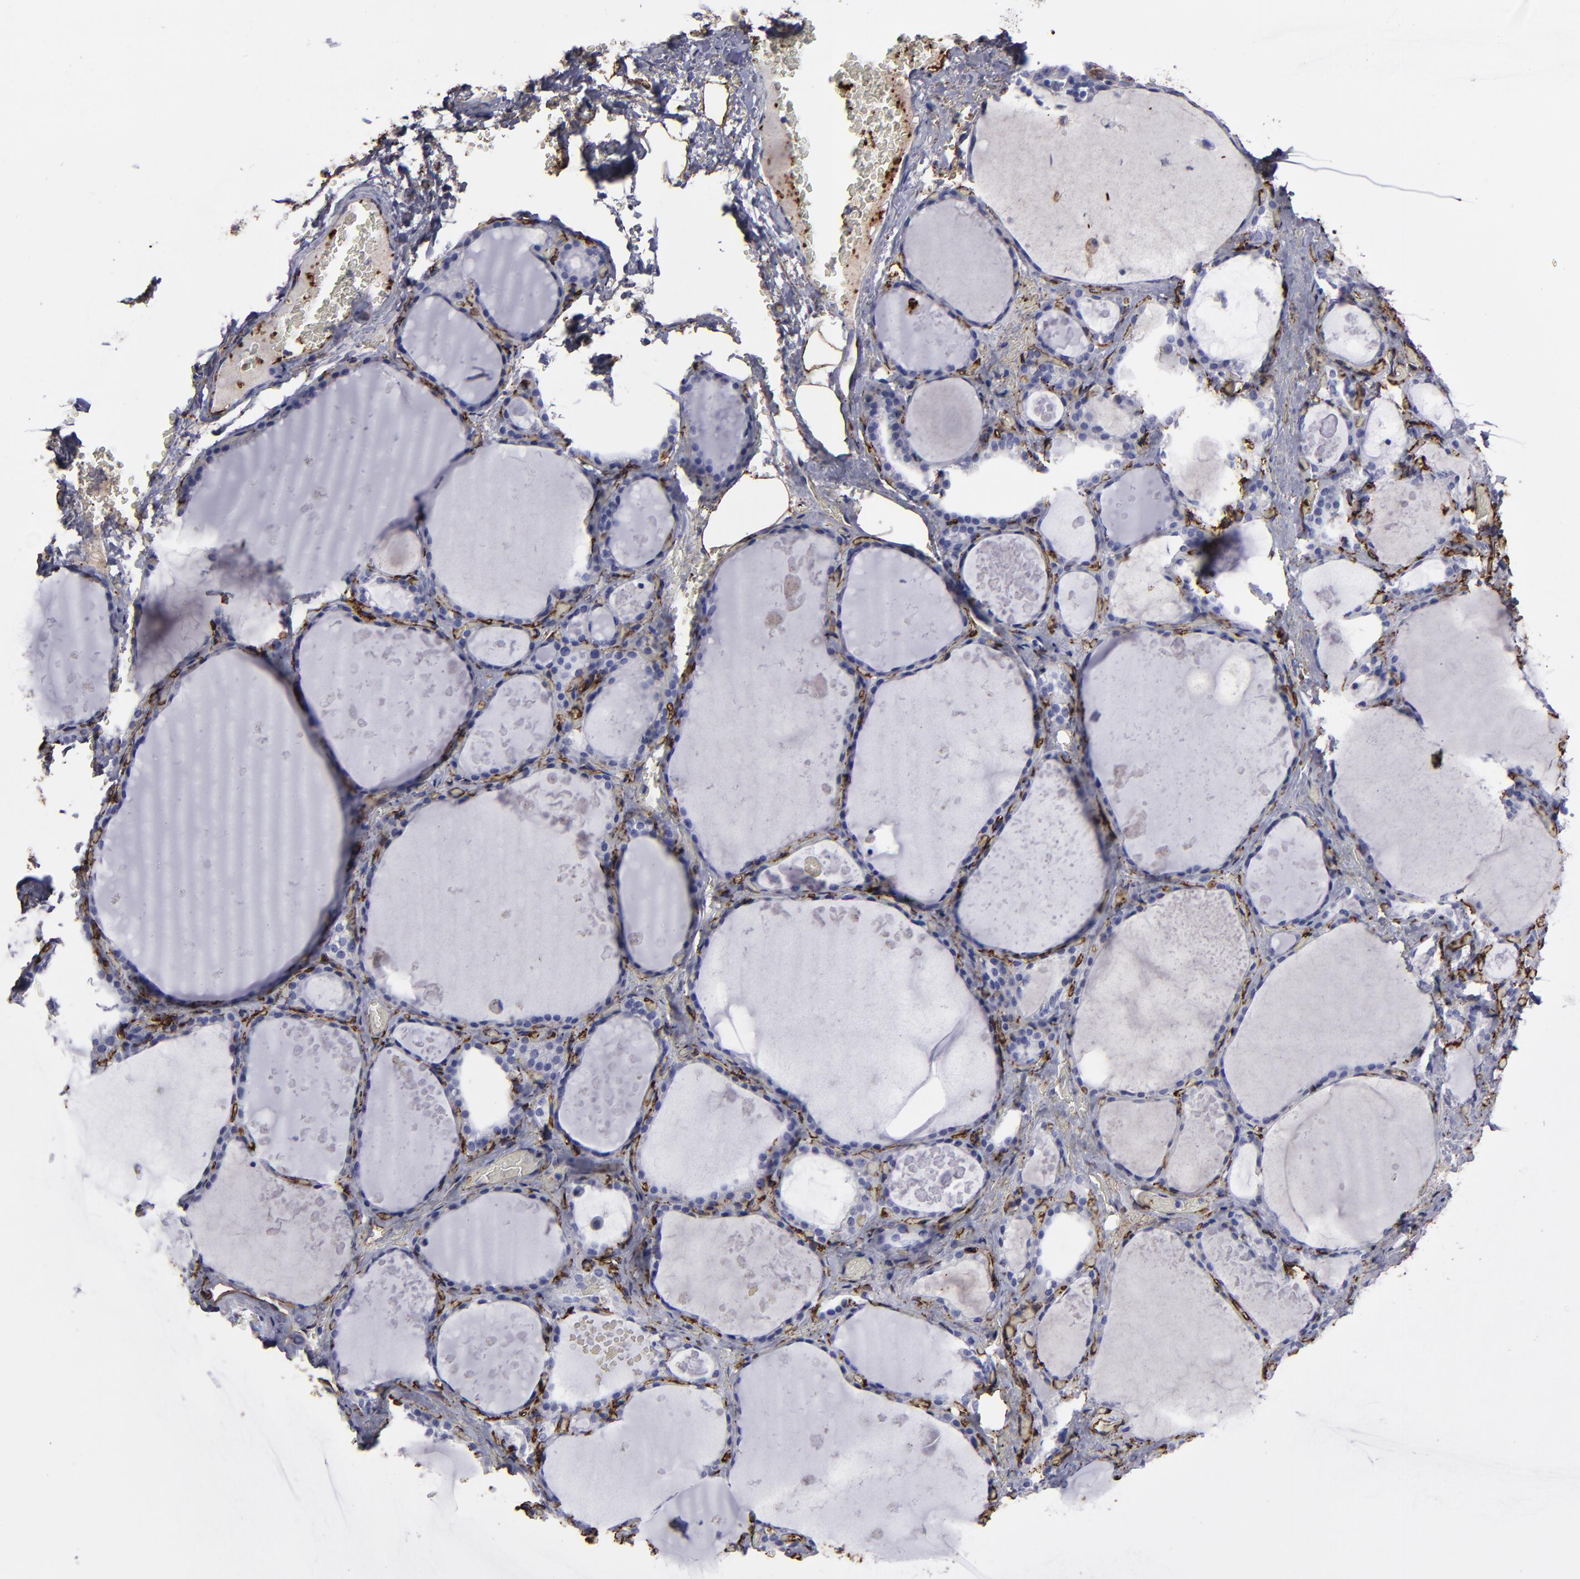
{"staining": {"intensity": "negative", "quantity": "none", "location": "none"}, "tissue": "thyroid gland", "cell_type": "Glandular cells", "image_type": "normal", "snomed": [{"axis": "morphology", "description": "Normal tissue, NOS"}, {"axis": "topography", "description": "Thyroid gland"}], "caption": "This is an immunohistochemistry photomicrograph of normal human thyroid gland. There is no staining in glandular cells.", "gene": "CD36", "patient": {"sex": "male", "age": 61}}